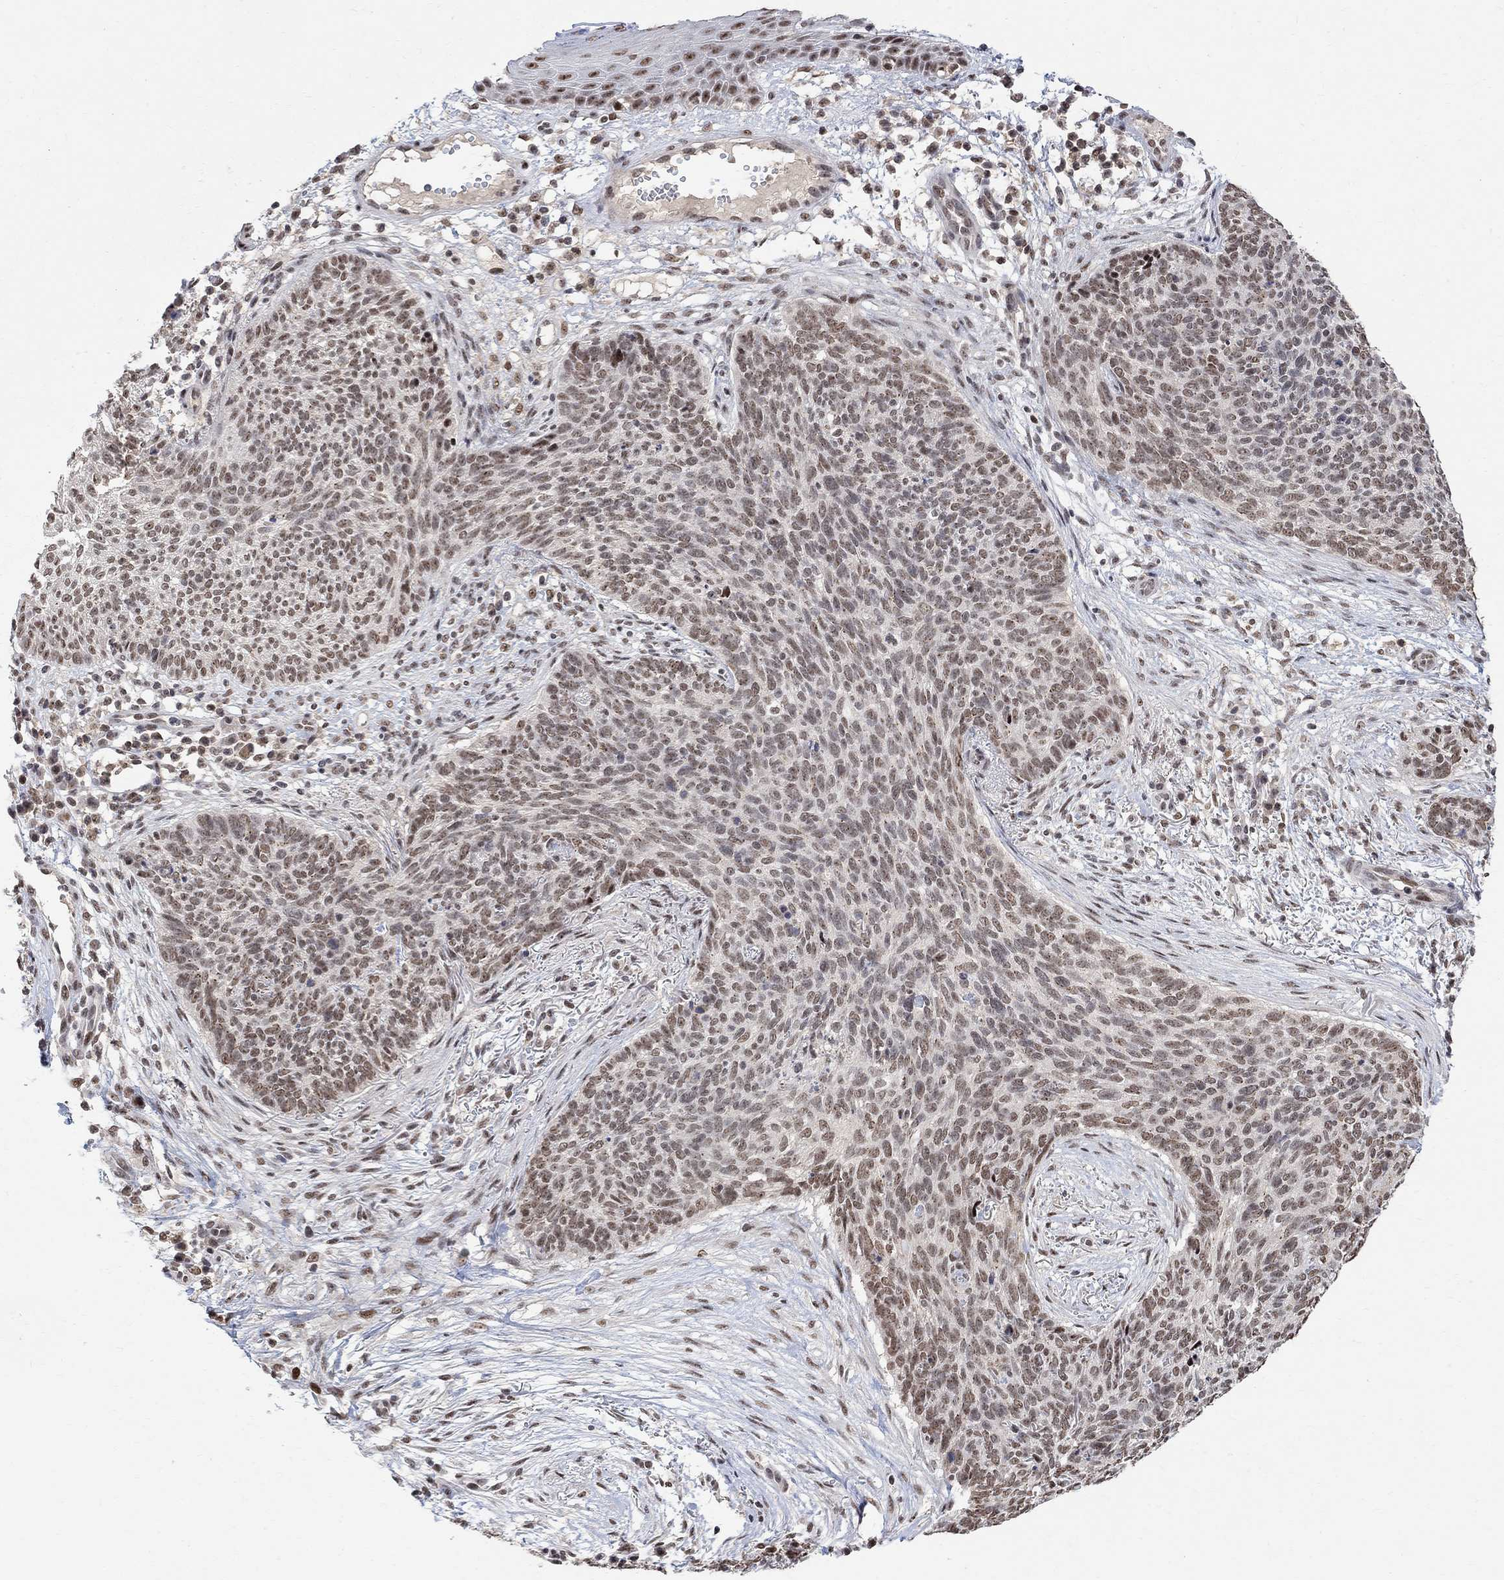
{"staining": {"intensity": "weak", "quantity": "25%-75%", "location": "nuclear"}, "tissue": "skin cancer", "cell_type": "Tumor cells", "image_type": "cancer", "snomed": [{"axis": "morphology", "description": "Basal cell carcinoma"}, {"axis": "topography", "description": "Skin"}], "caption": "Immunohistochemical staining of skin cancer (basal cell carcinoma) demonstrates low levels of weak nuclear staining in about 25%-75% of tumor cells.", "gene": "E4F1", "patient": {"sex": "male", "age": 64}}